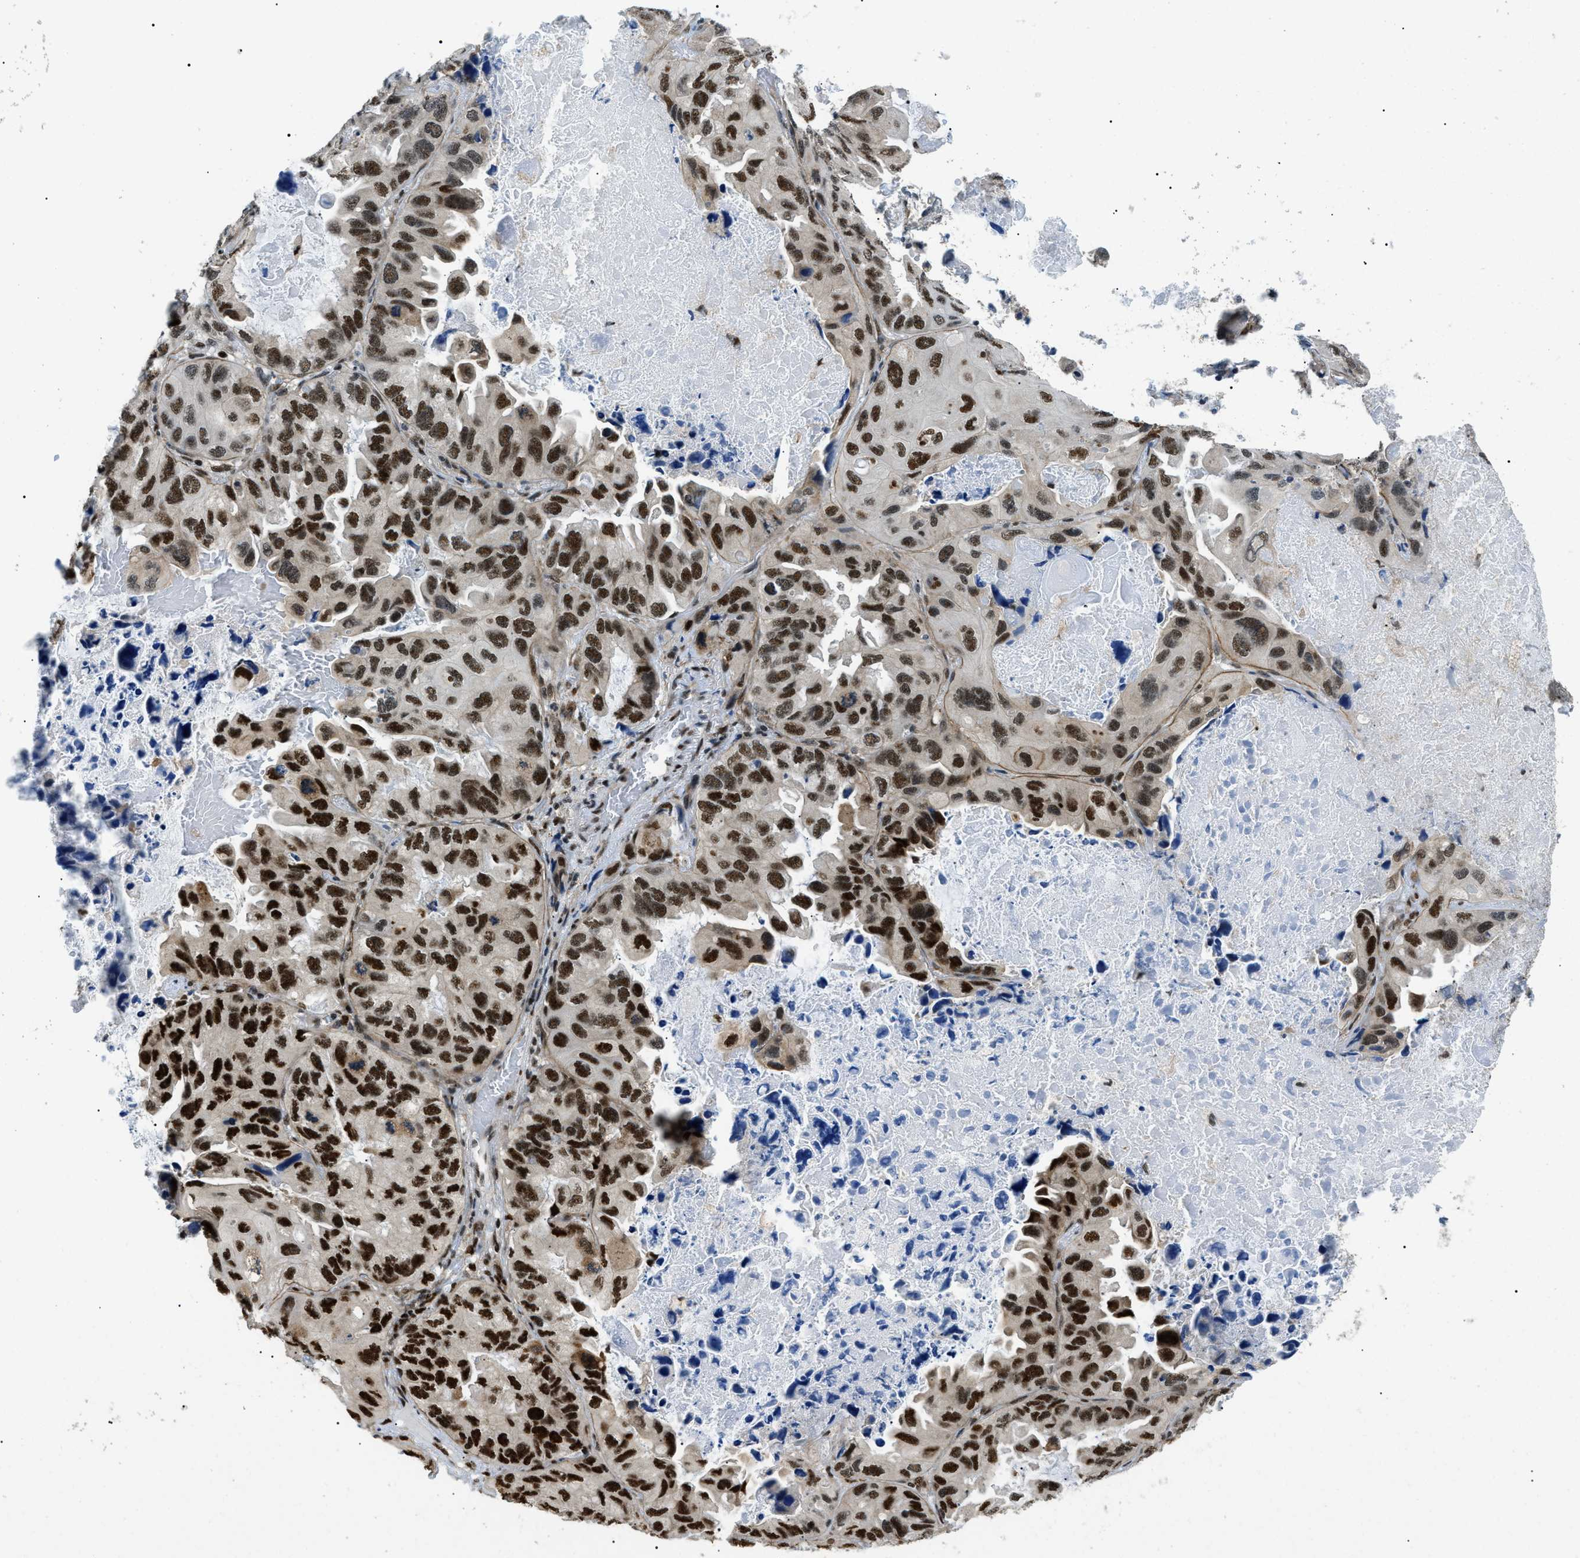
{"staining": {"intensity": "strong", "quantity": ">75%", "location": "nuclear"}, "tissue": "lung cancer", "cell_type": "Tumor cells", "image_type": "cancer", "snomed": [{"axis": "morphology", "description": "Squamous cell carcinoma, NOS"}, {"axis": "topography", "description": "Lung"}], "caption": "This photomicrograph displays immunohistochemistry (IHC) staining of lung cancer (squamous cell carcinoma), with high strong nuclear positivity in about >75% of tumor cells.", "gene": "CWC25", "patient": {"sex": "female", "age": 73}}